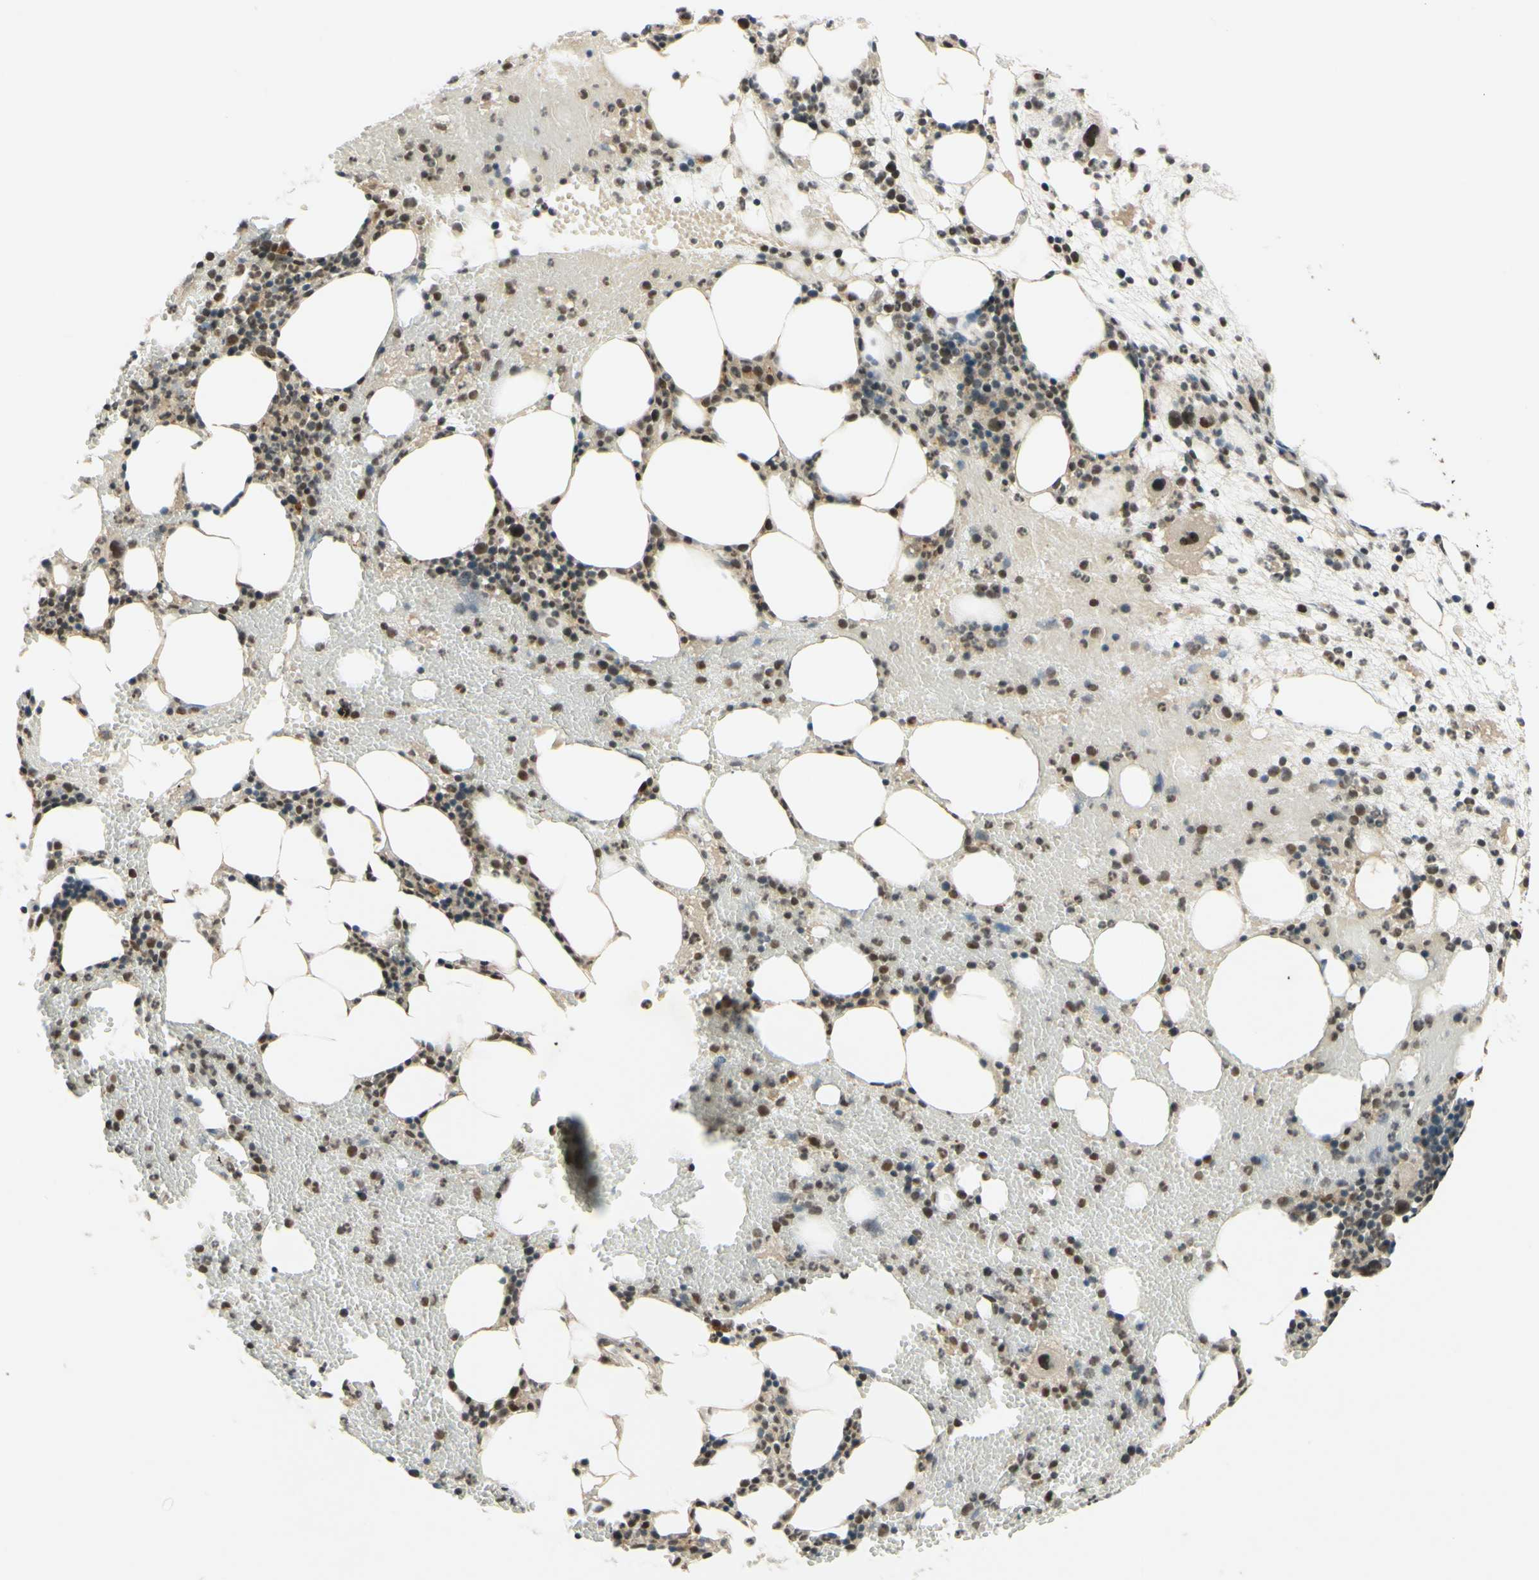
{"staining": {"intensity": "moderate", "quantity": "25%-75%", "location": "nuclear"}, "tissue": "bone marrow", "cell_type": "Hematopoietic cells", "image_type": "normal", "snomed": [{"axis": "morphology", "description": "Normal tissue, NOS"}, {"axis": "morphology", "description": "Inflammation, NOS"}, {"axis": "topography", "description": "Bone marrow"}], "caption": "This micrograph exhibits immunohistochemistry (IHC) staining of unremarkable human bone marrow, with medium moderate nuclear expression in about 25%-75% of hematopoietic cells.", "gene": "SMARCB1", "patient": {"sex": "female", "age": 79}}